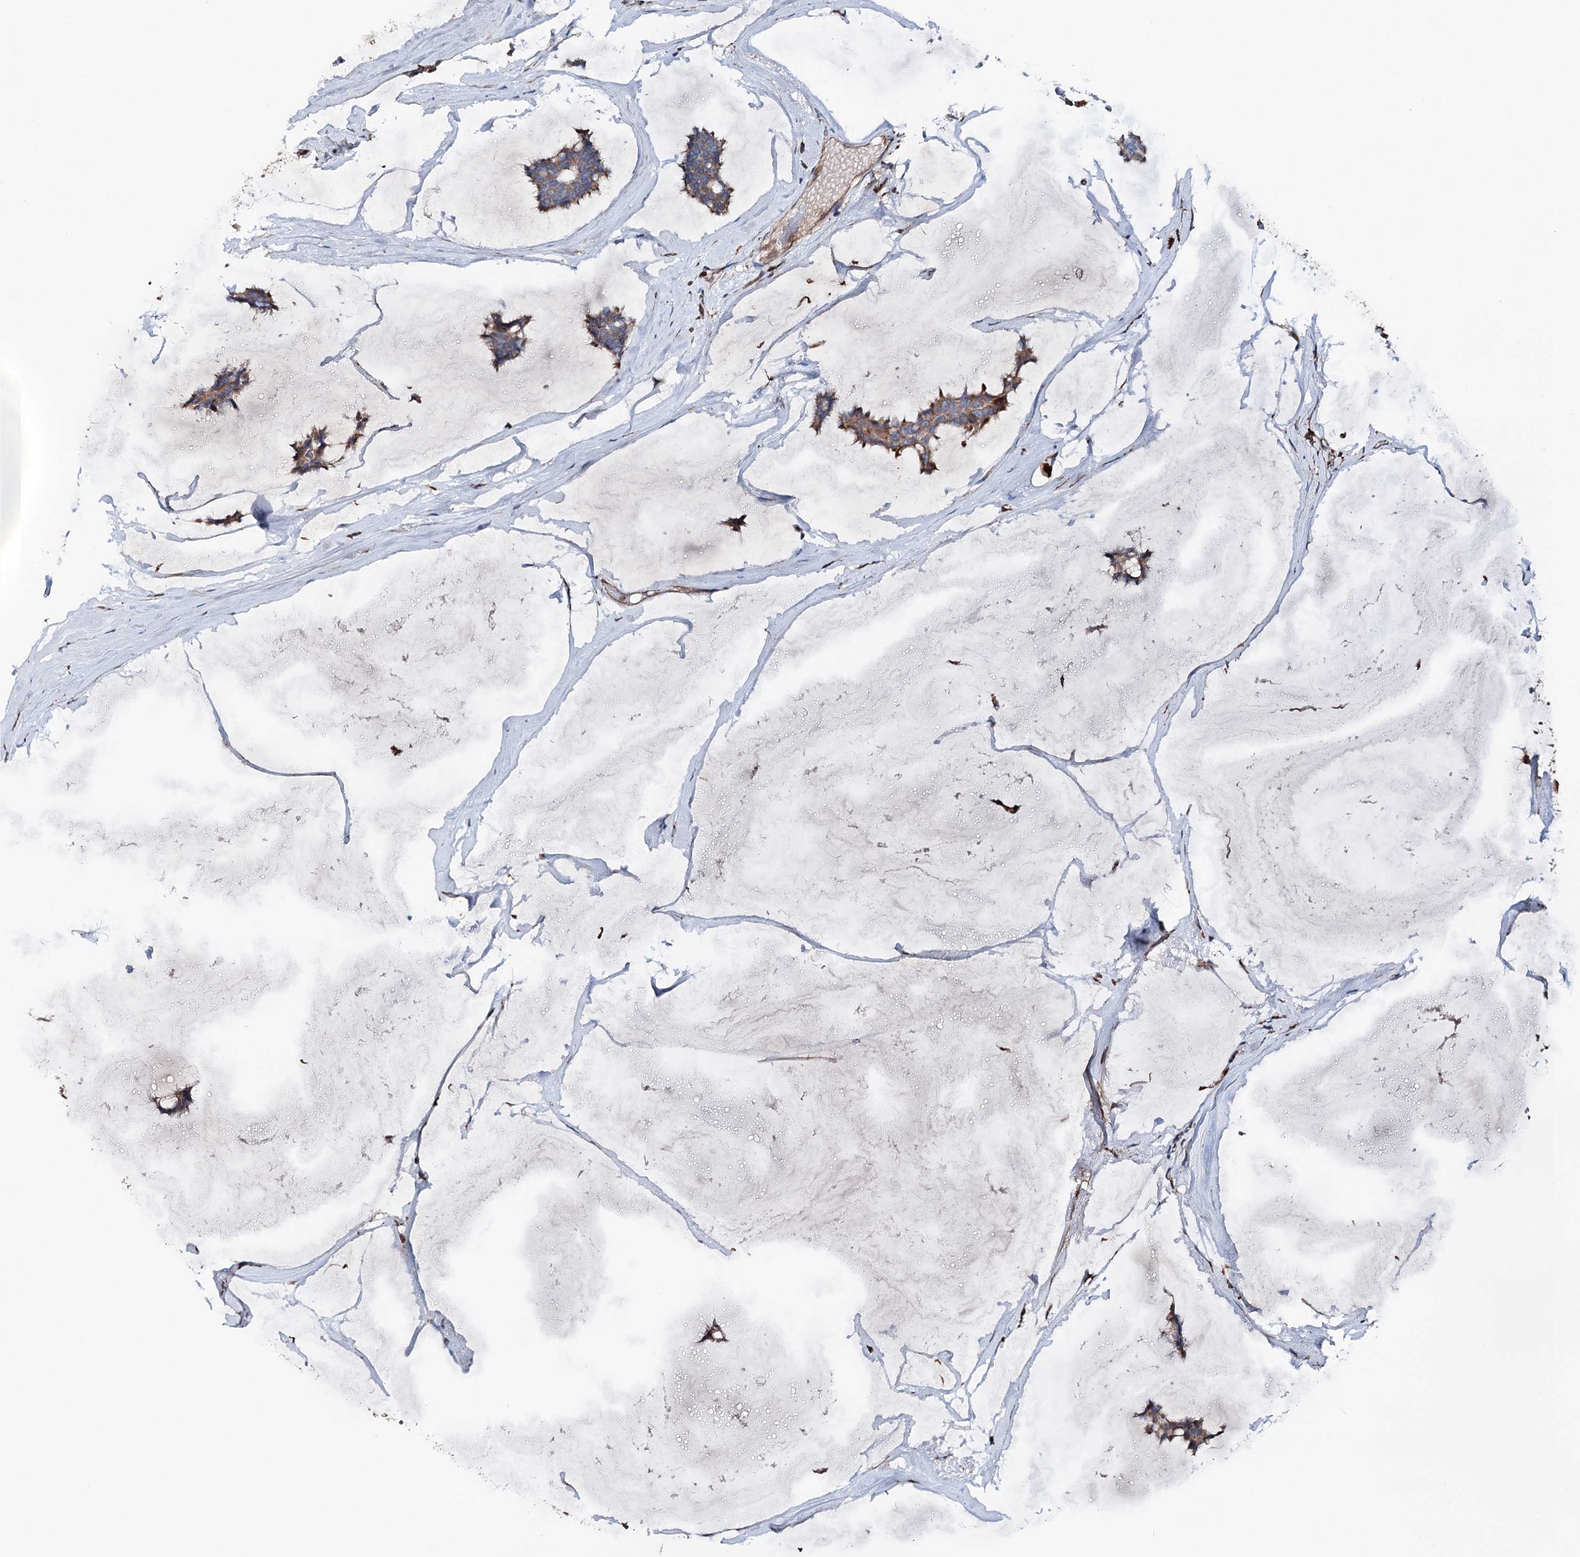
{"staining": {"intensity": "weak", "quantity": "25%-75%", "location": "cytoplasmic/membranous"}, "tissue": "breast cancer", "cell_type": "Tumor cells", "image_type": "cancer", "snomed": [{"axis": "morphology", "description": "Duct carcinoma"}, {"axis": "topography", "description": "Breast"}], "caption": "Weak cytoplasmic/membranous positivity is identified in about 25%-75% of tumor cells in infiltrating ductal carcinoma (breast).", "gene": "ERP29", "patient": {"sex": "female", "age": 93}}